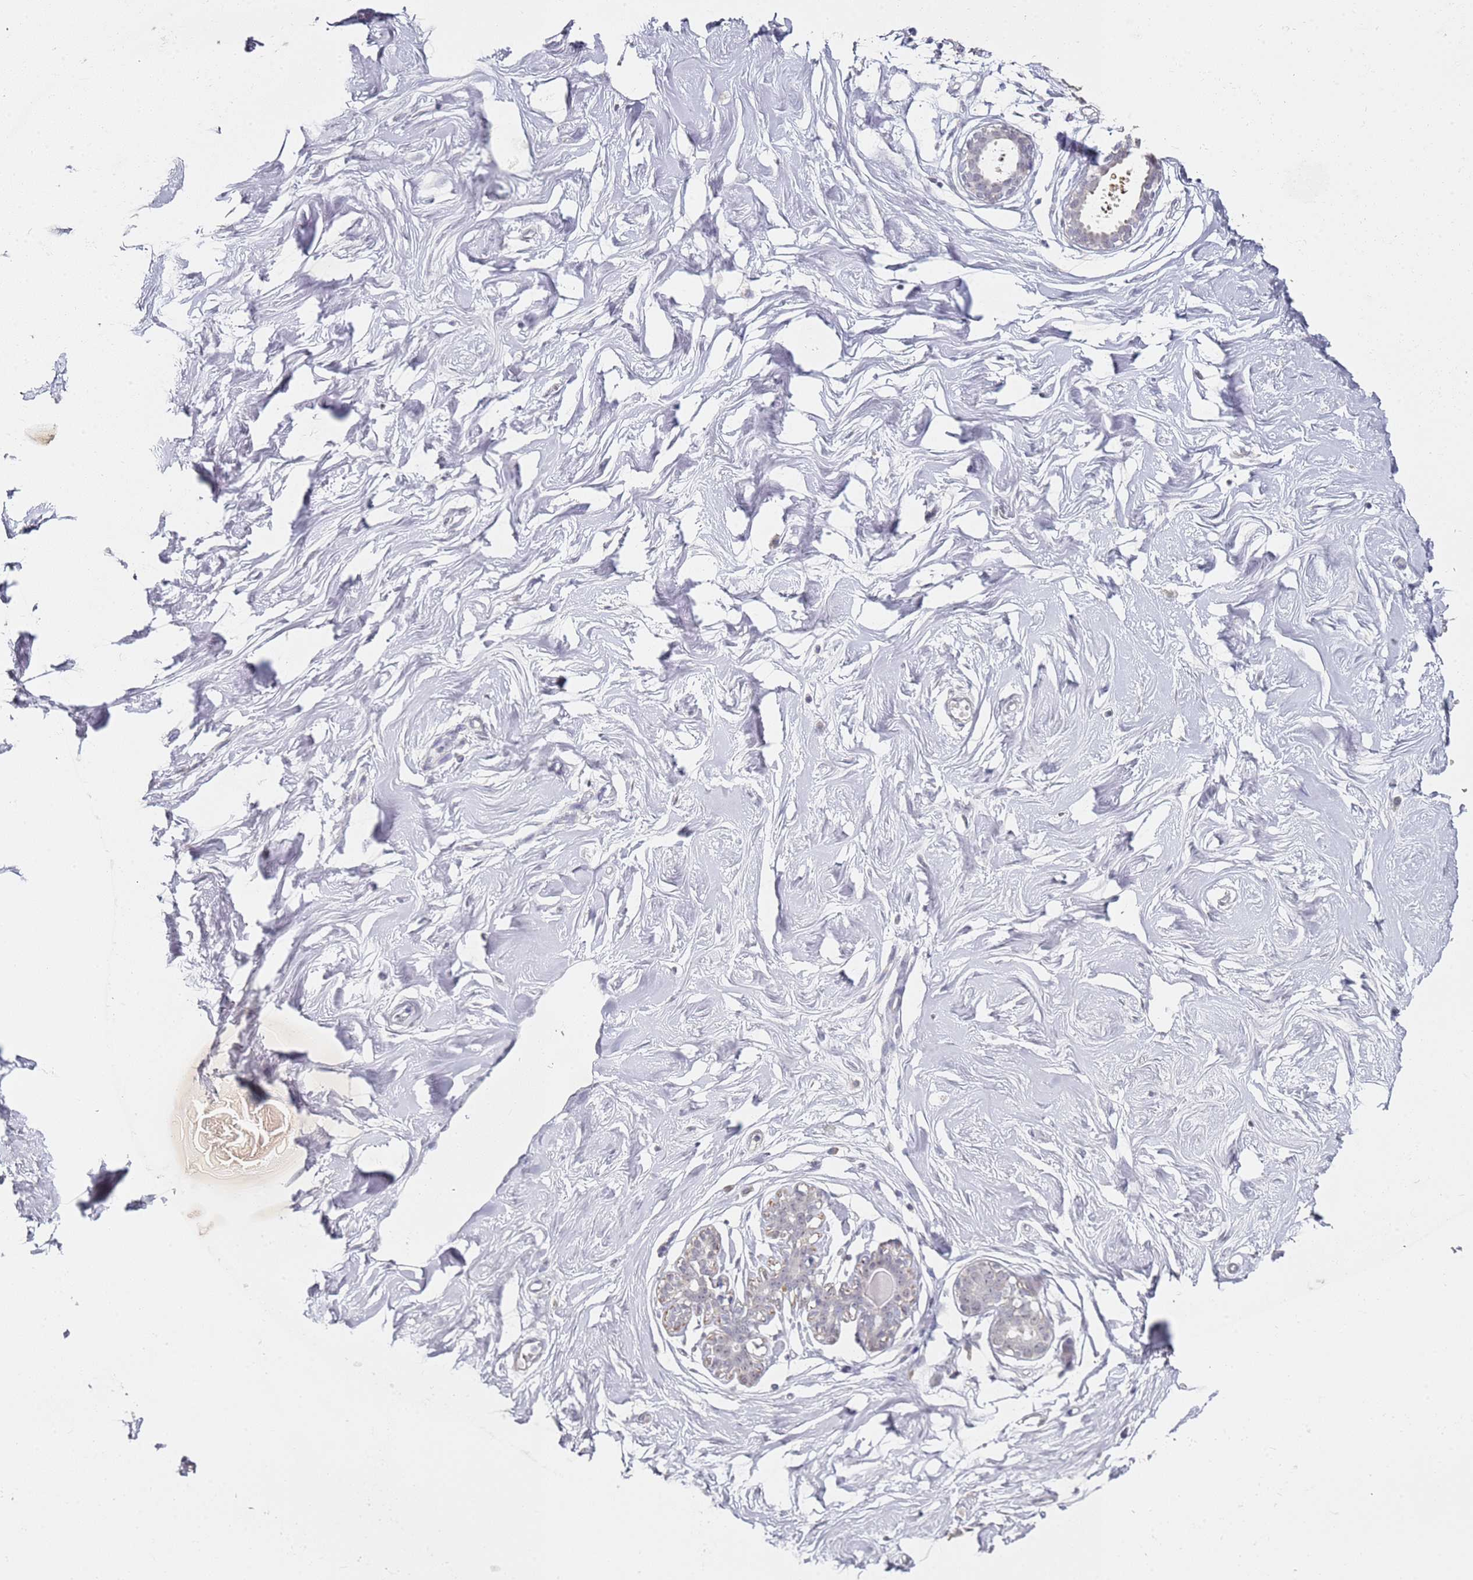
{"staining": {"intensity": "negative", "quantity": "none", "location": "none"}, "tissue": "breast", "cell_type": "Adipocytes", "image_type": "normal", "snomed": [{"axis": "morphology", "description": "Normal tissue, NOS"}, {"axis": "morphology", "description": "Adenoma, NOS"}, {"axis": "topography", "description": "Breast"}], "caption": "The IHC photomicrograph has no significant expression in adipocytes of breast. (Immunohistochemistry, brightfield microscopy, high magnification).", "gene": "DNAH11", "patient": {"sex": "female", "age": 23}}